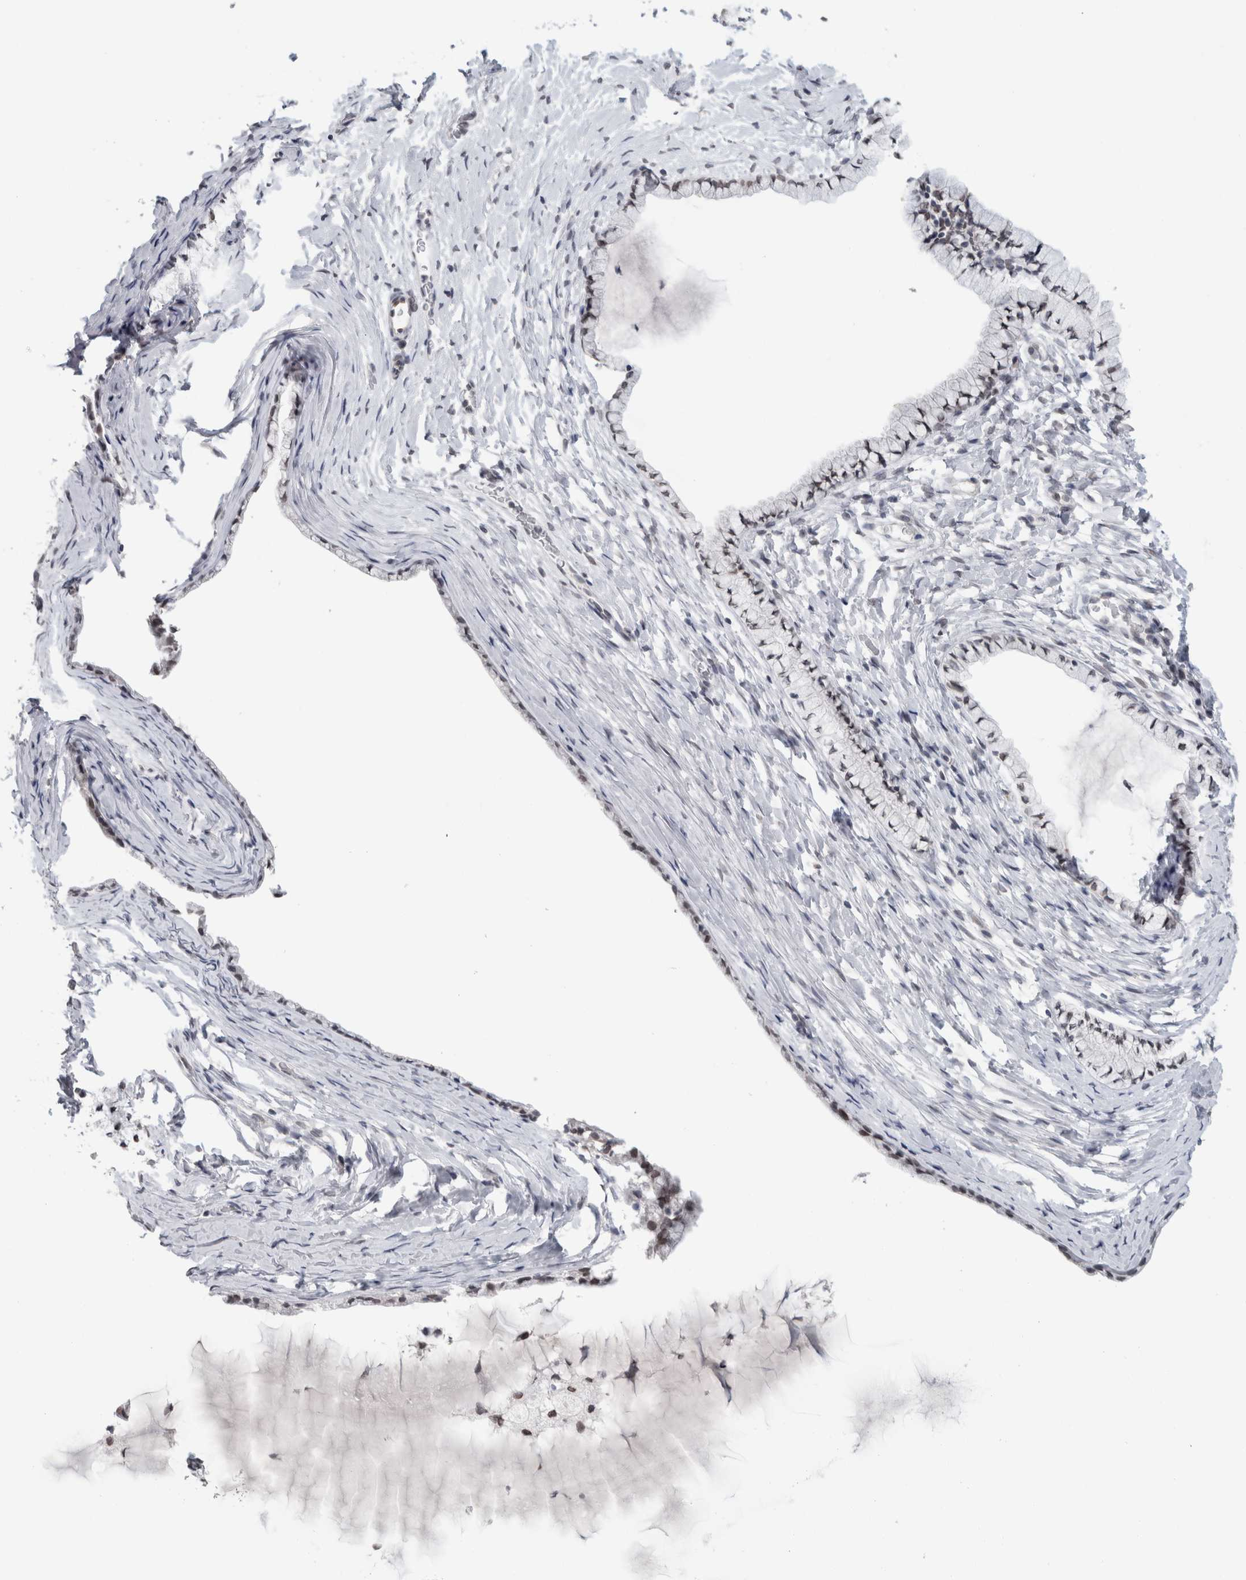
{"staining": {"intensity": "negative", "quantity": "none", "location": "none"}, "tissue": "cervix", "cell_type": "Glandular cells", "image_type": "normal", "snomed": [{"axis": "morphology", "description": "Normal tissue, NOS"}, {"axis": "topography", "description": "Cervix"}], "caption": "This is a photomicrograph of immunohistochemistry (IHC) staining of unremarkable cervix, which shows no expression in glandular cells. (Immunohistochemistry (ihc), brightfield microscopy, high magnification).", "gene": "ZNF770", "patient": {"sex": "female", "age": 72}}